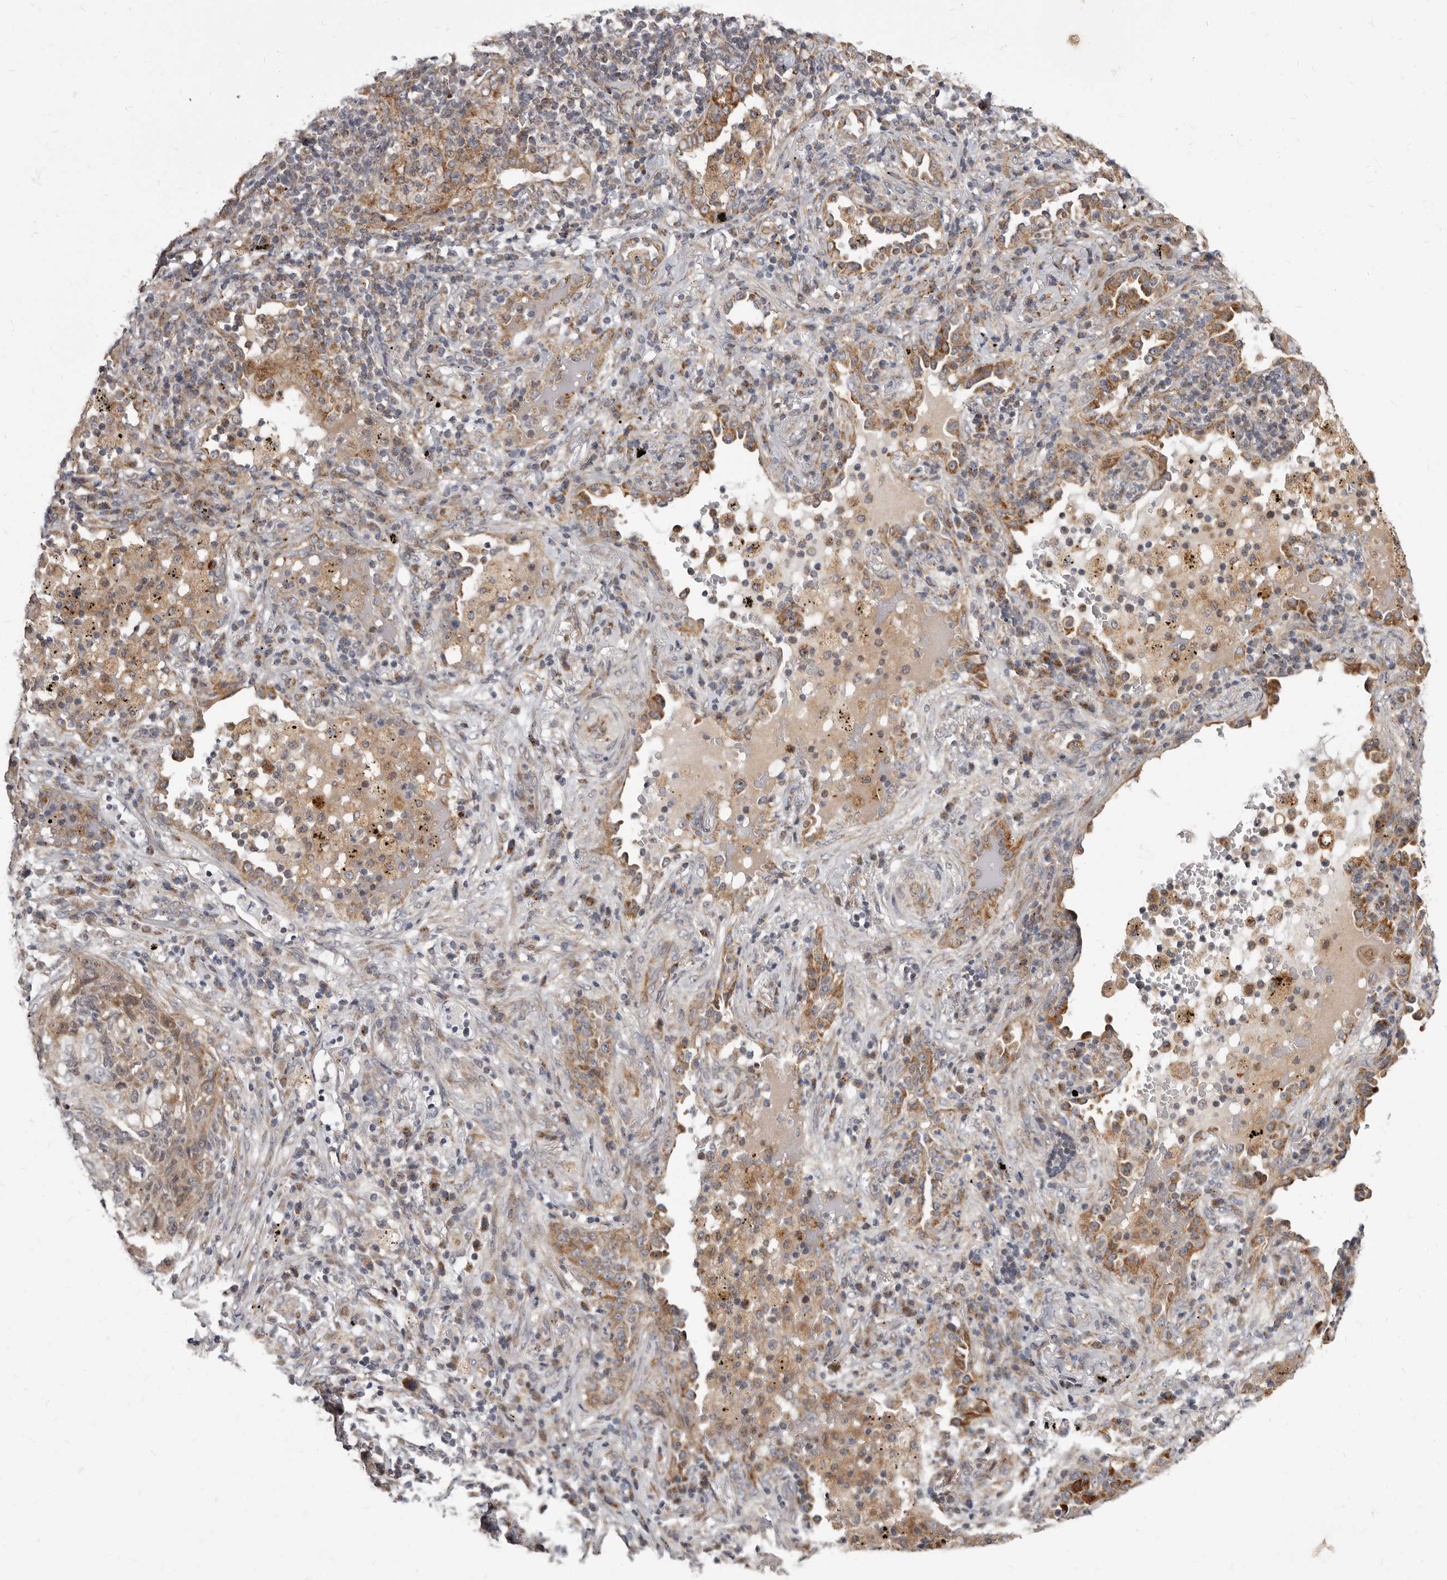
{"staining": {"intensity": "weak", "quantity": "<25%", "location": "cytoplasmic/membranous"}, "tissue": "lung cancer", "cell_type": "Tumor cells", "image_type": "cancer", "snomed": [{"axis": "morphology", "description": "Squamous cell carcinoma, NOS"}, {"axis": "topography", "description": "Lung"}], "caption": "The photomicrograph exhibits no staining of tumor cells in lung cancer.", "gene": "SMC4", "patient": {"sex": "female", "age": 63}}